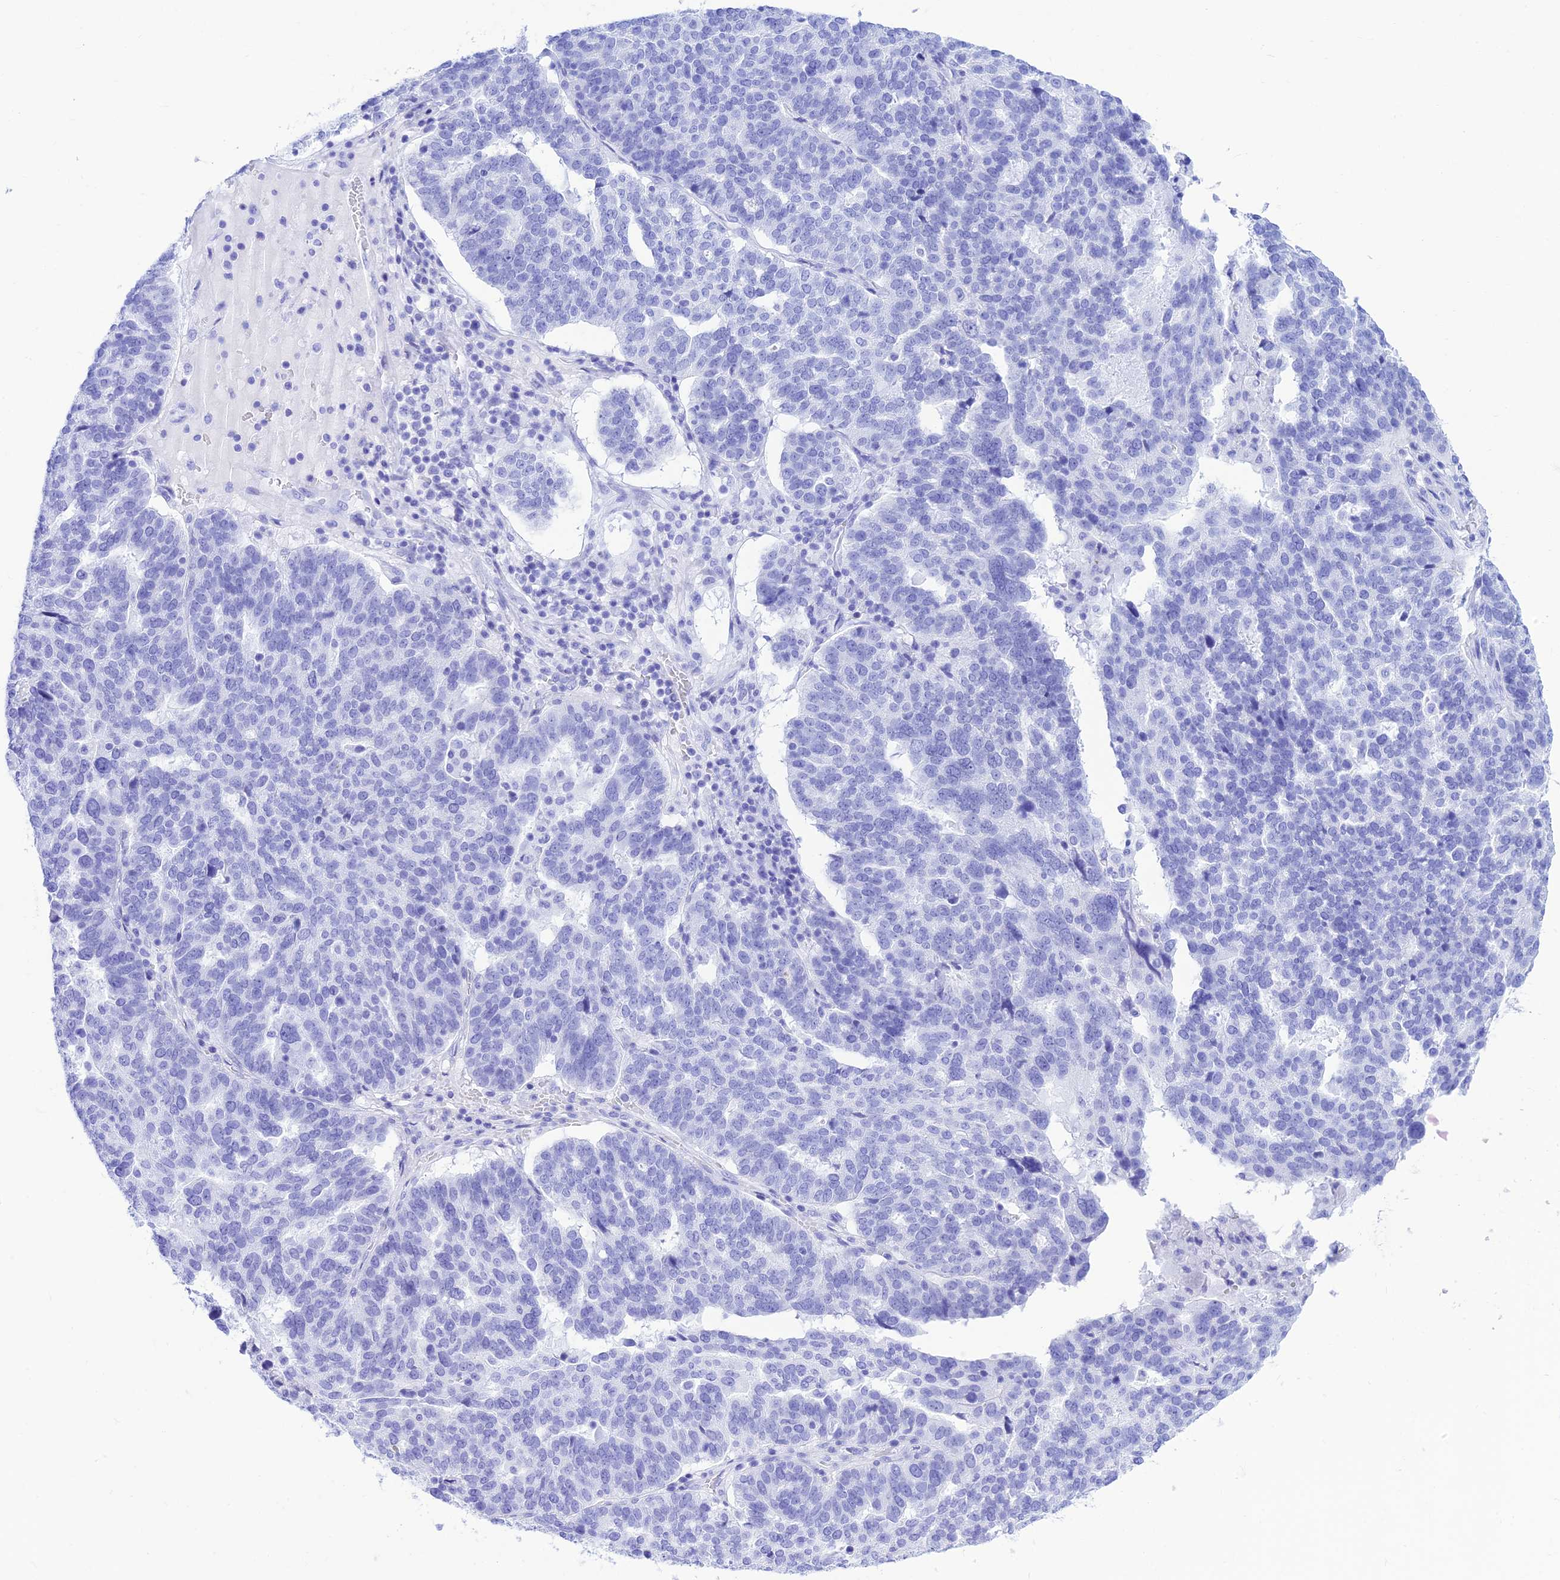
{"staining": {"intensity": "negative", "quantity": "none", "location": "none"}, "tissue": "ovarian cancer", "cell_type": "Tumor cells", "image_type": "cancer", "snomed": [{"axis": "morphology", "description": "Cystadenocarcinoma, serous, NOS"}, {"axis": "topography", "description": "Ovary"}], "caption": "IHC micrograph of ovarian cancer (serous cystadenocarcinoma) stained for a protein (brown), which demonstrates no expression in tumor cells.", "gene": "PRNP", "patient": {"sex": "female", "age": 59}}